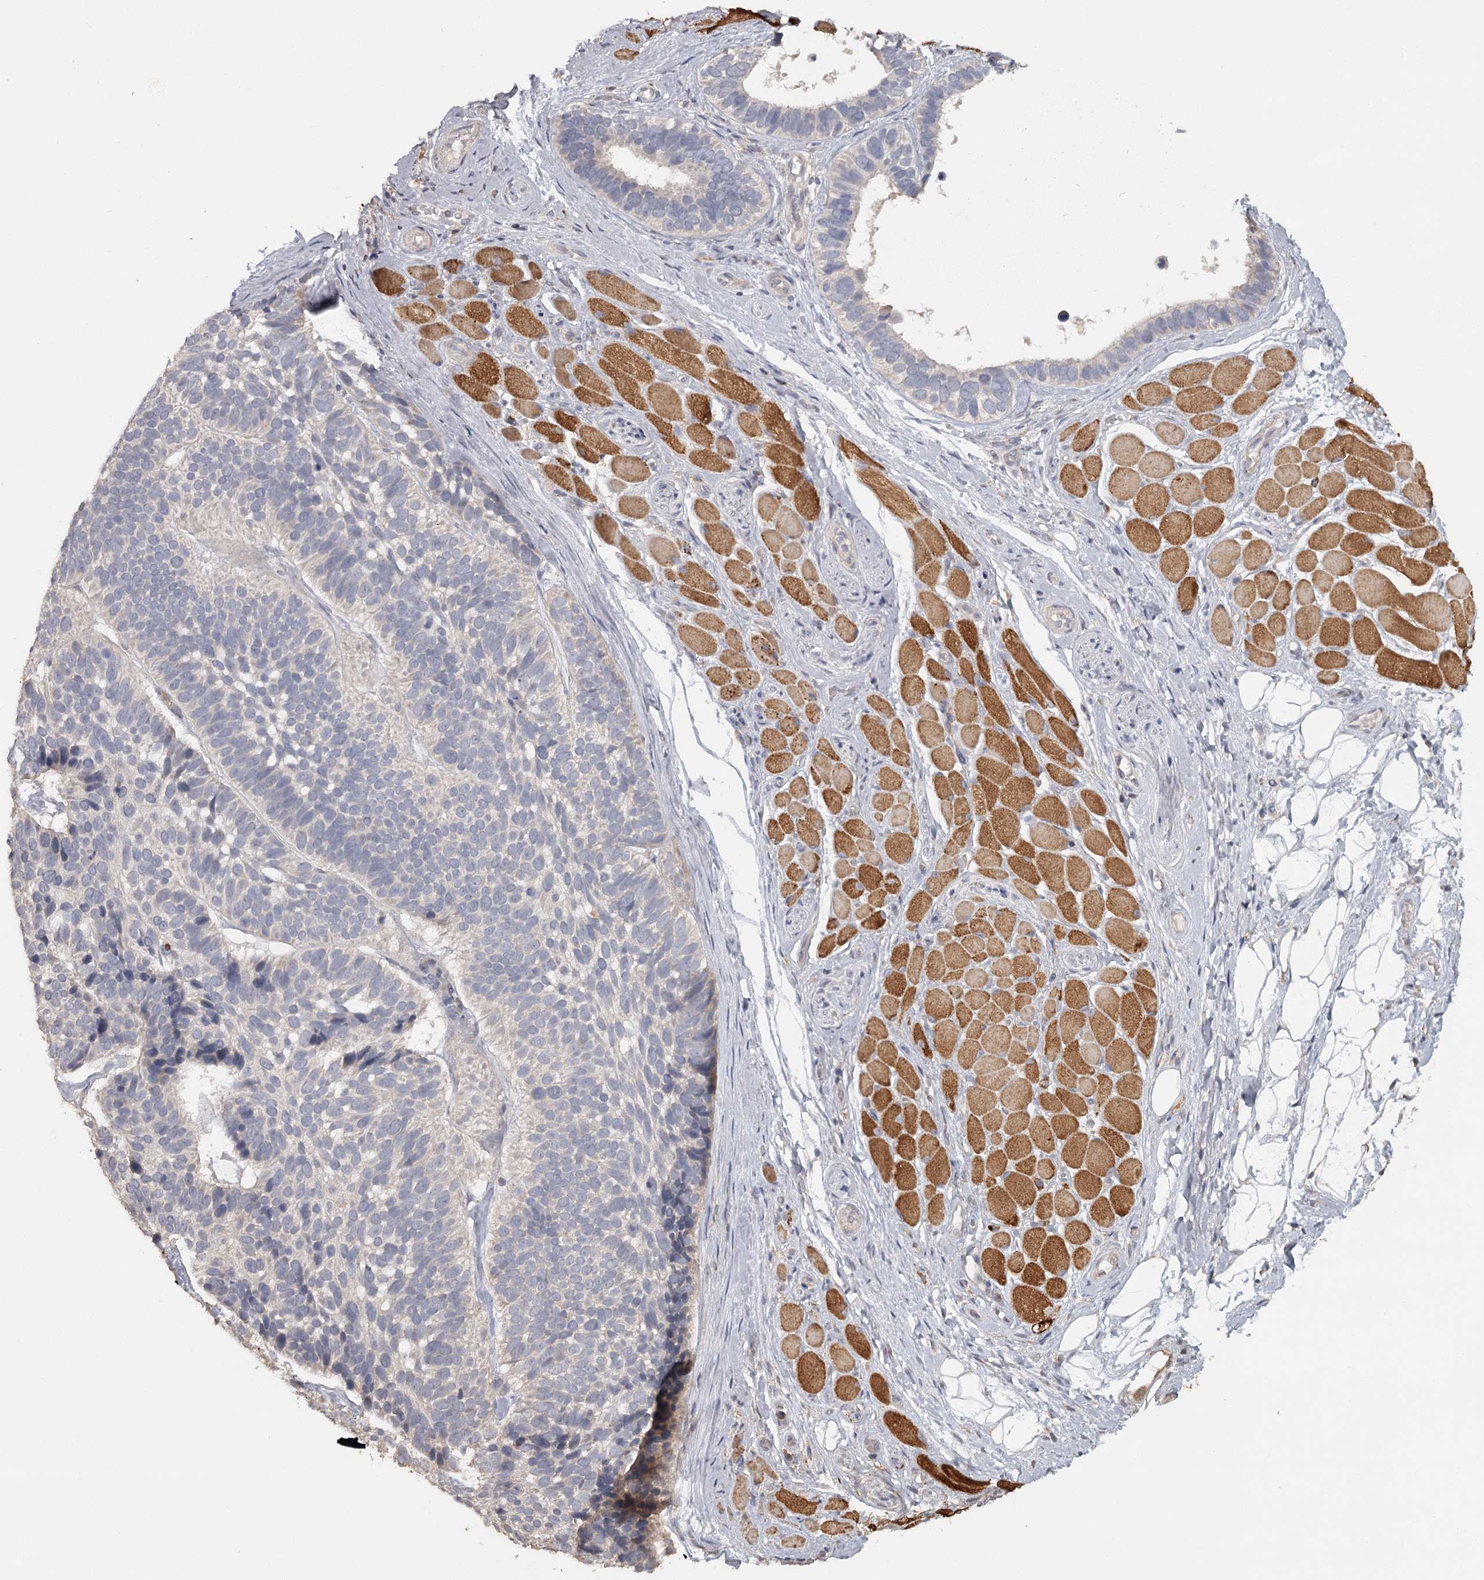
{"staining": {"intensity": "weak", "quantity": "<25%", "location": "cytoplasmic/membranous"}, "tissue": "skin cancer", "cell_type": "Tumor cells", "image_type": "cancer", "snomed": [{"axis": "morphology", "description": "Basal cell carcinoma"}, {"axis": "topography", "description": "Skin"}], "caption": "Immunohistochemistry (IHC) of human basal cell carcinoma (skin) exhibits no staining in tumor cells. (DAB immunohistochemistry (IHC) with hematoxylin counter stain).", "gene": "FAXC", "patient": {"sex": "male", "age": 62}}